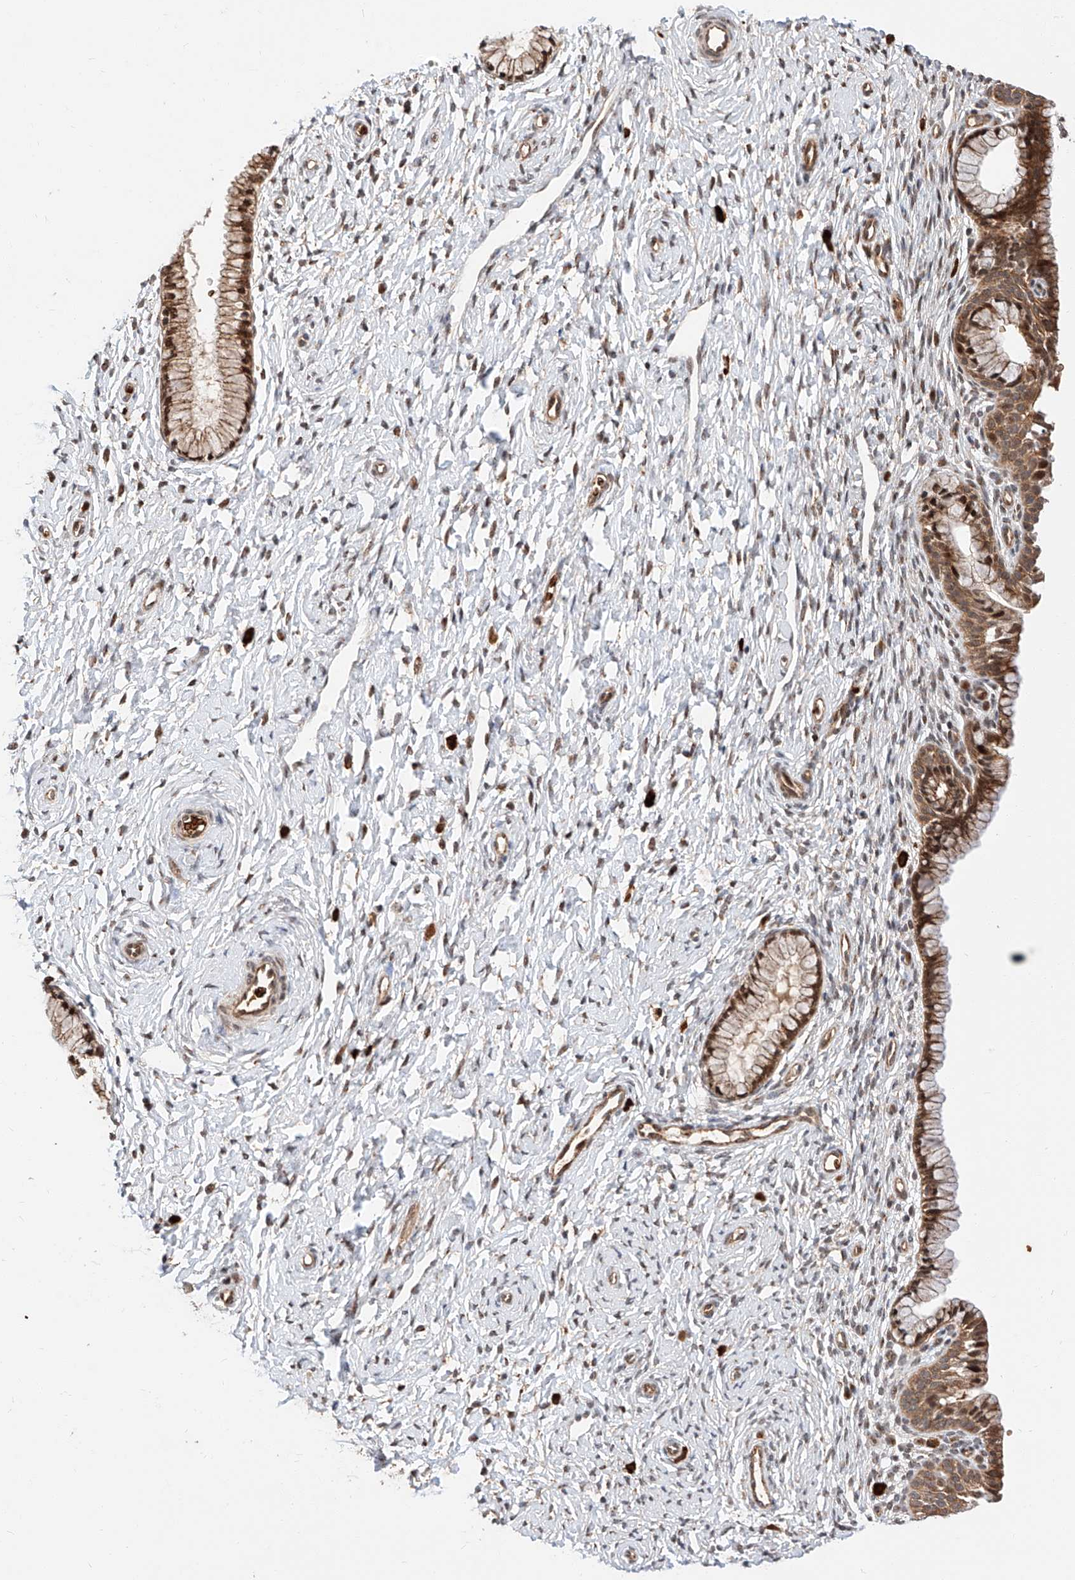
{"staining": {"intensity": "moderate", "quantity": ">75%", "location": "cytoplasmic/membranous,nuclear"}, "tissue": "cervix", "cell_type": "Glandular cells", "image_type": "normal", "snomed": [{"axis": "morphology", "description": "Normal tissue, NOS"}, {"axis": "topography", "description": "Cervix"}], "caption": "About >75% of glandular cells in unremarkable human cervix exhibit moderate cytoplasmic/membranous,nuclear protein expression as visualized by brown immunohistochemical staining.", "gene": "THTPA", "patient": {"sex": "female", "age": 33}}